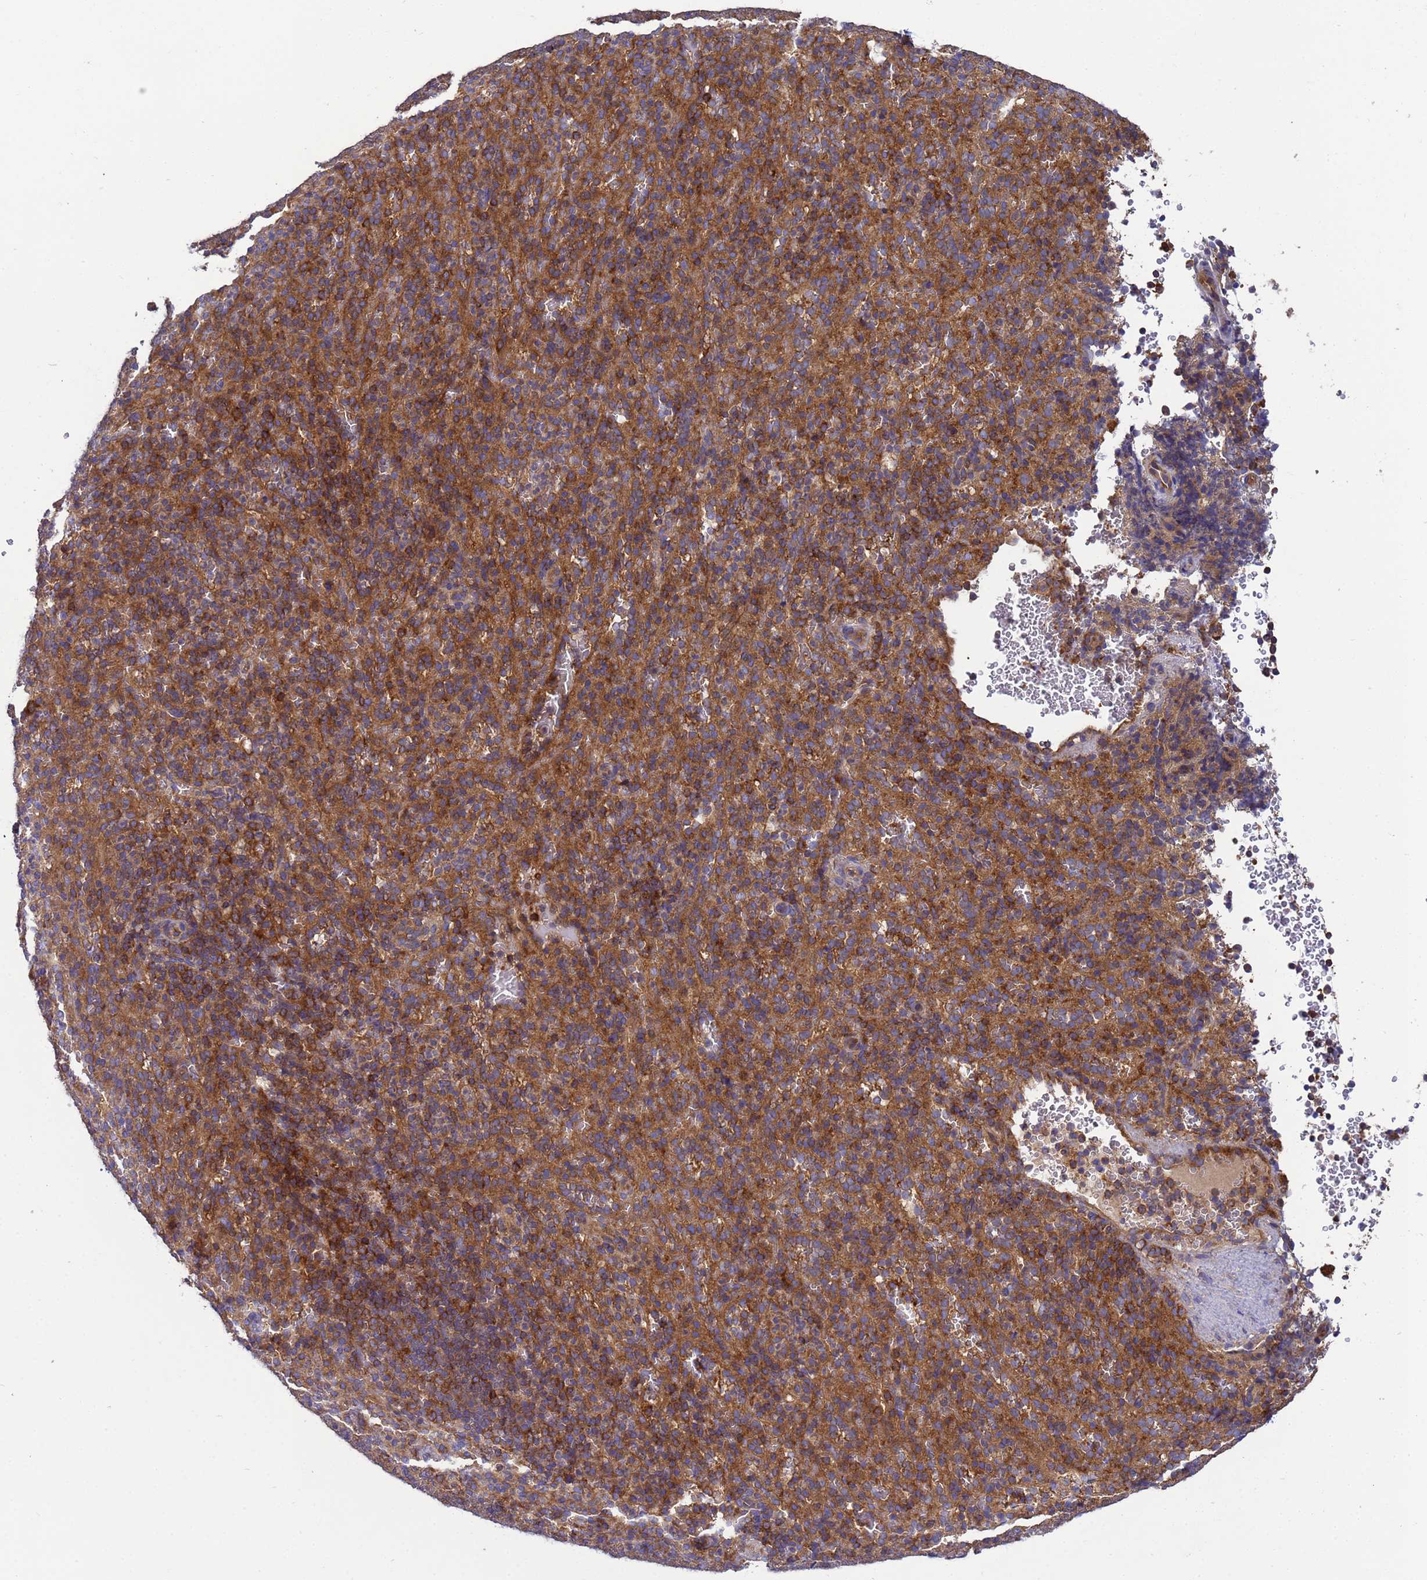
{"staining": {"intensity": "moderate", "quantity": "25%-75%", "location": "cytoplasmic/membranous"}, "tissue": "spleen", "cell_type": "Cells in red pulp", "image_type": "normal", "snomed": [{"axis": "morphology", "description": "Normal tissue, NOS"}, {"axis": "topography", "description": "Spleen"}], "caption": "The micrograph shows immunohistochemical staining of normal spleen. There is moderate cytoplasmic/membranous expression is present in approximately 25%-75% of cells in red pulp.", "gene": "BECN1", "patient": {"sex": "female", "age": 21}}